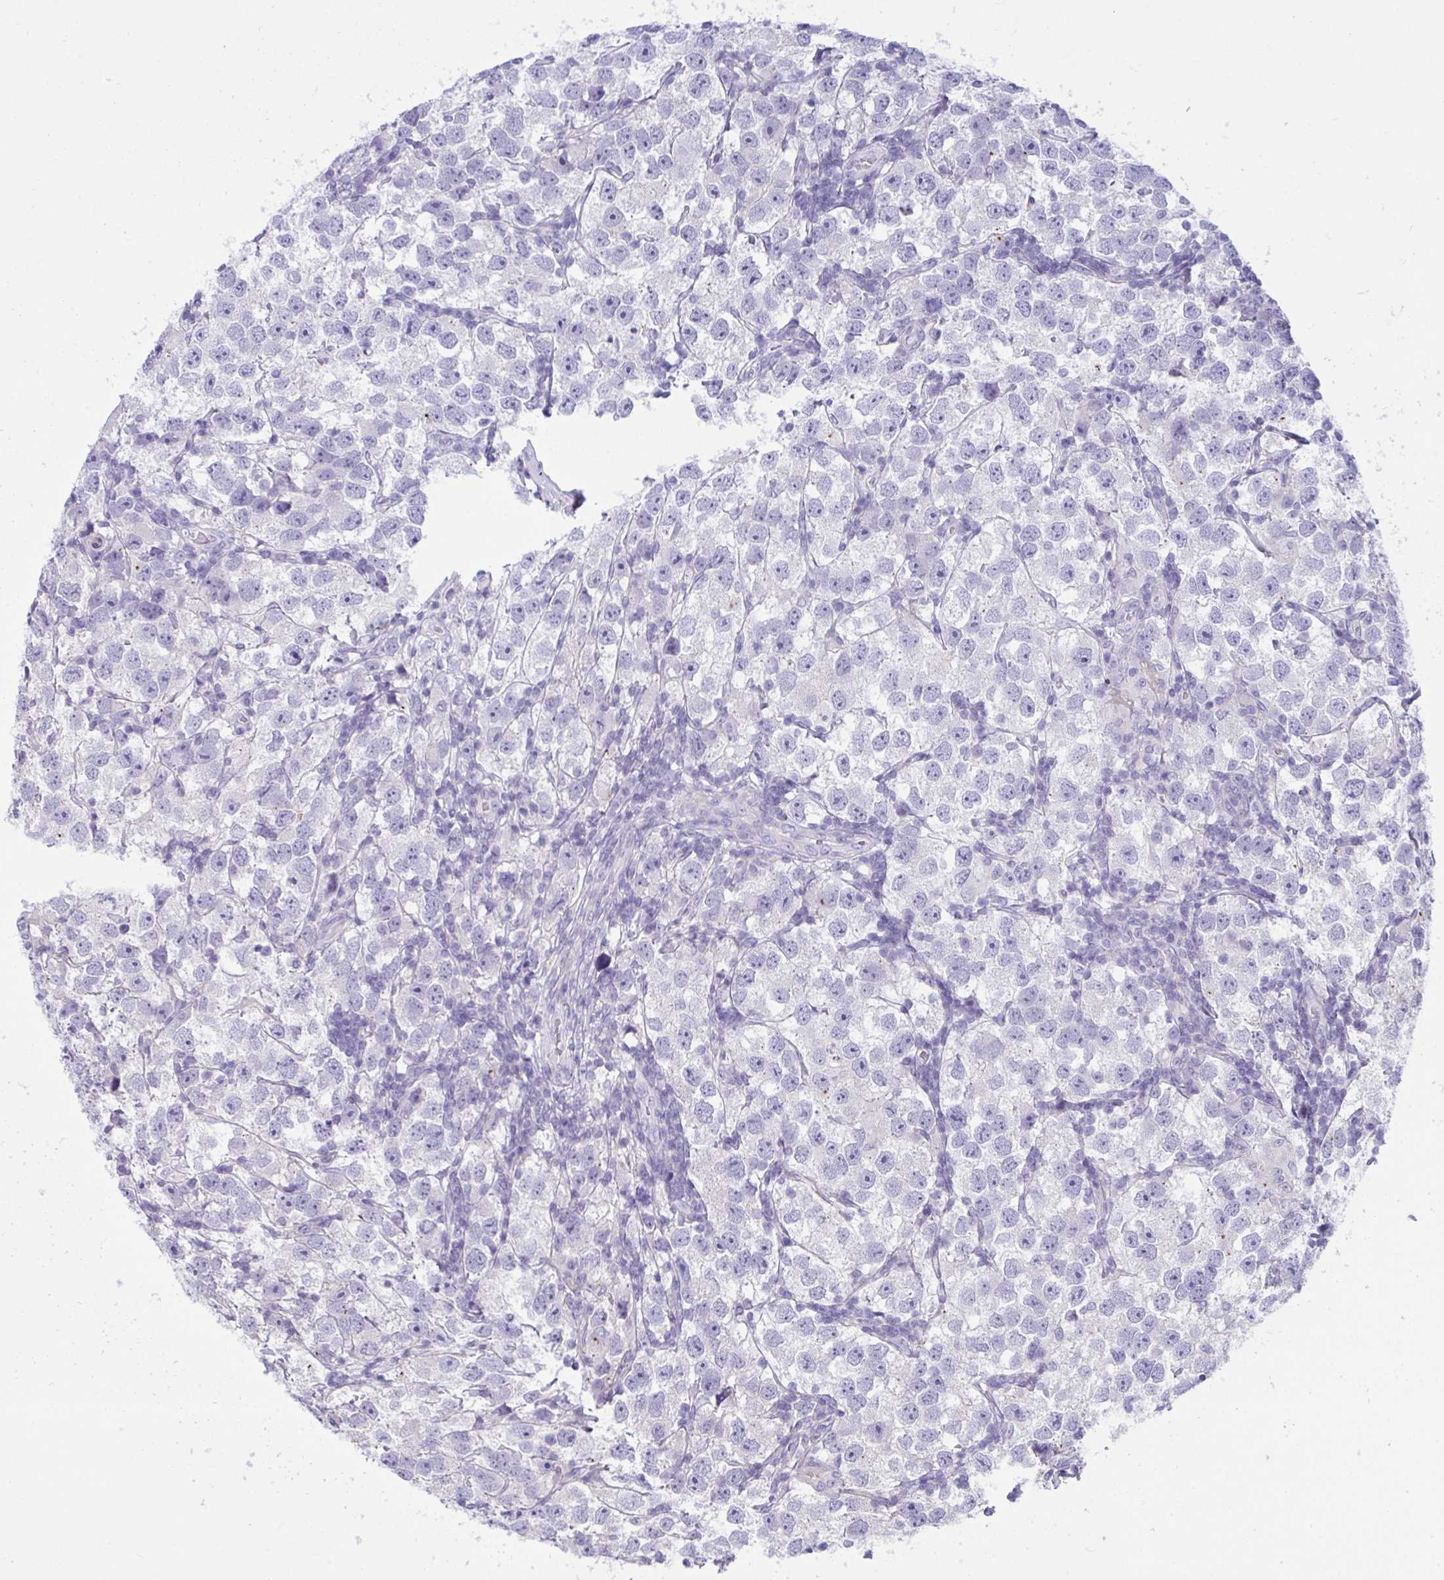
{"staining": {"intensity": "negative", "quantity": "none", "location": "none"}, "tissue": "testis cancer", "cell_type": "Tumor cells", "image_type": "cancer", "snomed": [{"axis": "morphology", "description": "Seminoma, NOS"}, {"axis": "topography", "description": "Testis"}], "caption": "Tumor cells are negative for brown protein staining in testis cancer.", "gene": "WDR97", "patient": {"sex": "male", "age": 26}}